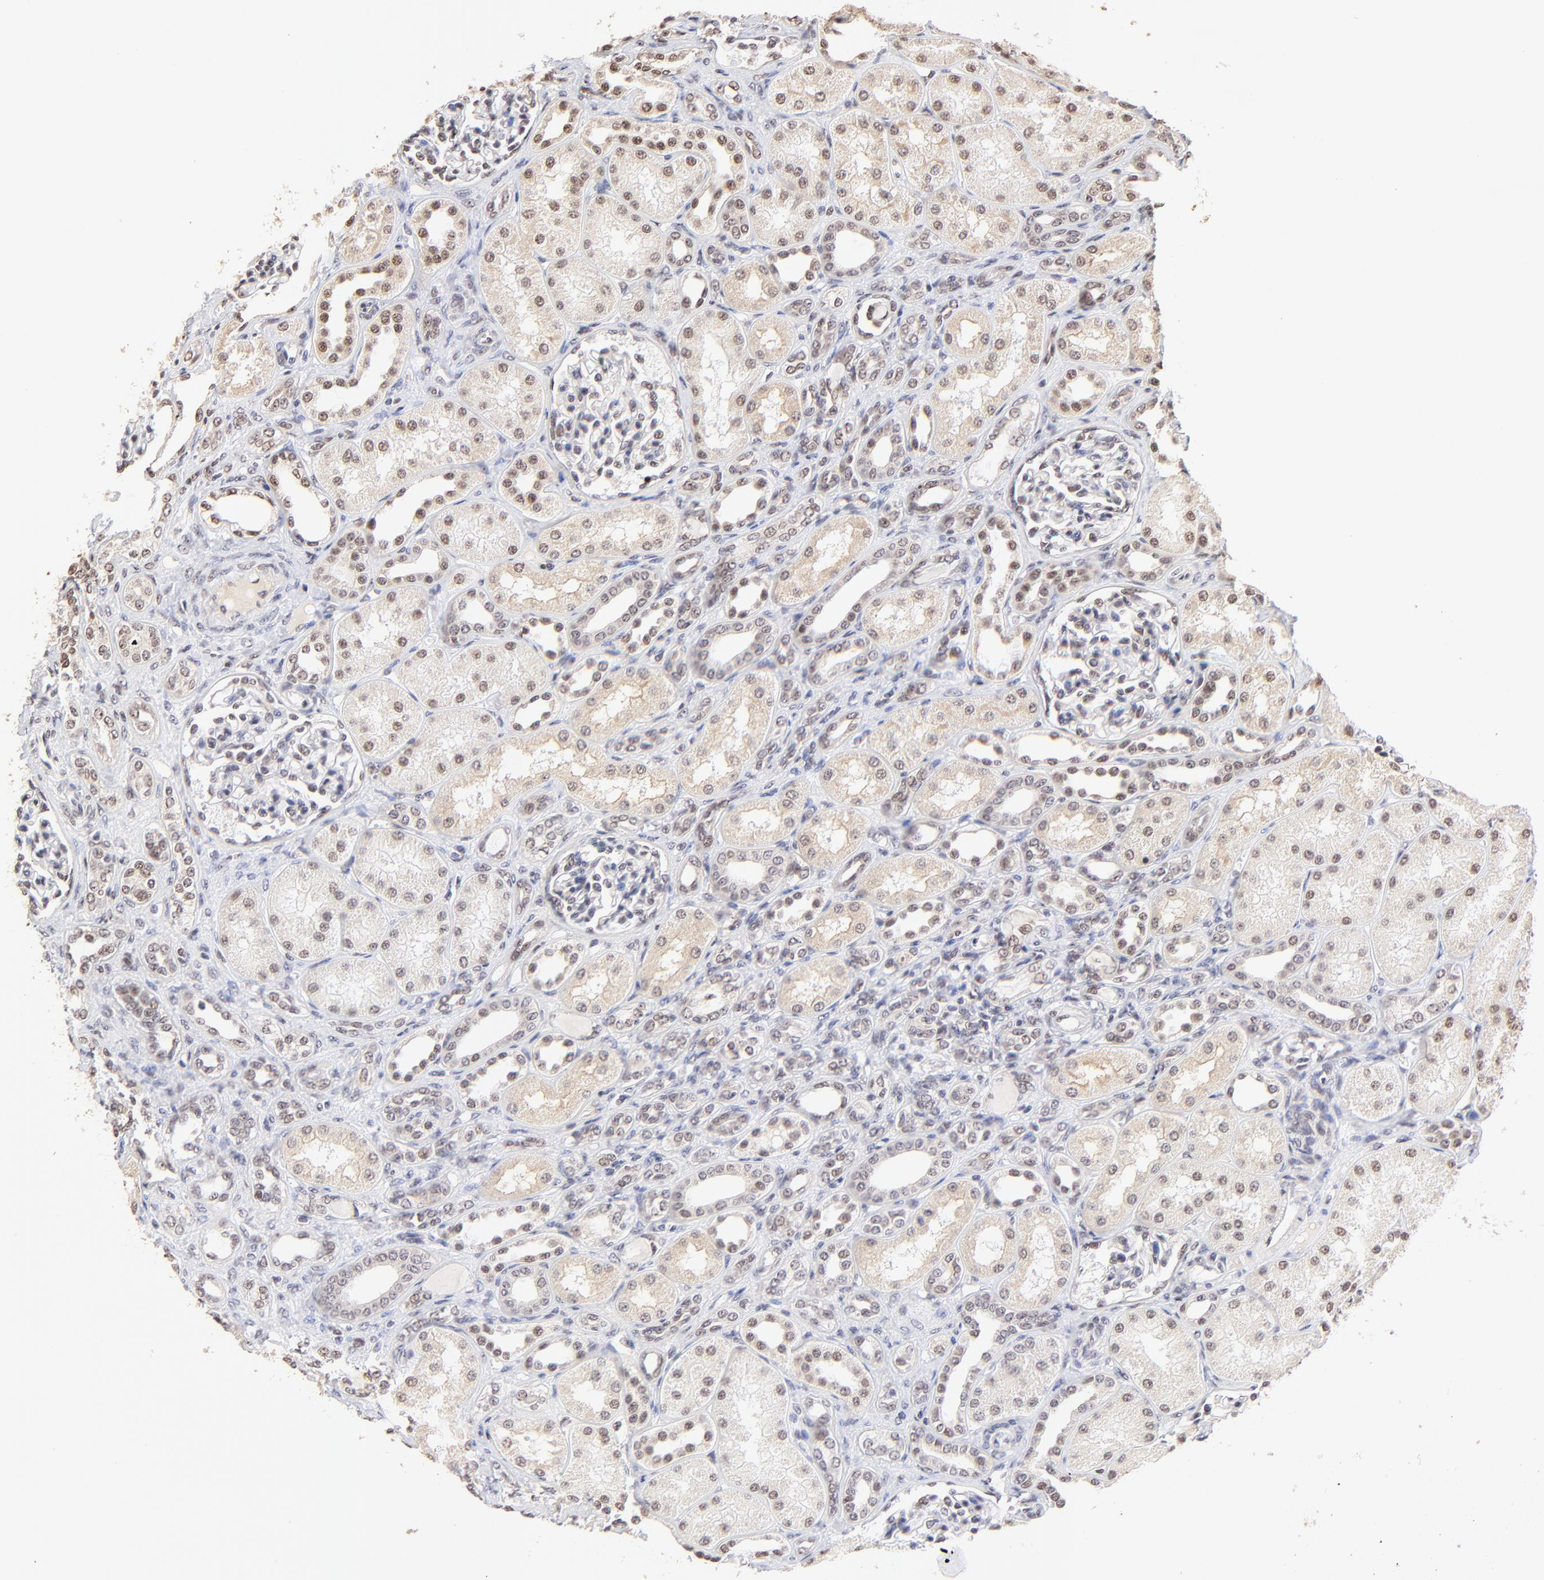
{"staining": {"intensity": "negative", "quantity": "none", "location": "none"}, "tissue": "kidney", "cell_type": "Cells in glomeruli", "image_type": "normal", "snomed": [{"axis": "morphology", "description": "Normal tissue, NOS"}, {"axis": "topography", "description": "Kidney"}], "caption": "High magnification brightfield microscopy of normal kidney stained with DAB (3,3'-diaminobenzidine) (brown) and counterstained with hematoxylin (blue): cells in glomeruli show no significant expression. (DAB (3,3'-diaminobenzidine) immunohistochemistry, high magnification).", "gene": "ZNF670", "patient": {"sex": "male", "age": 7}}